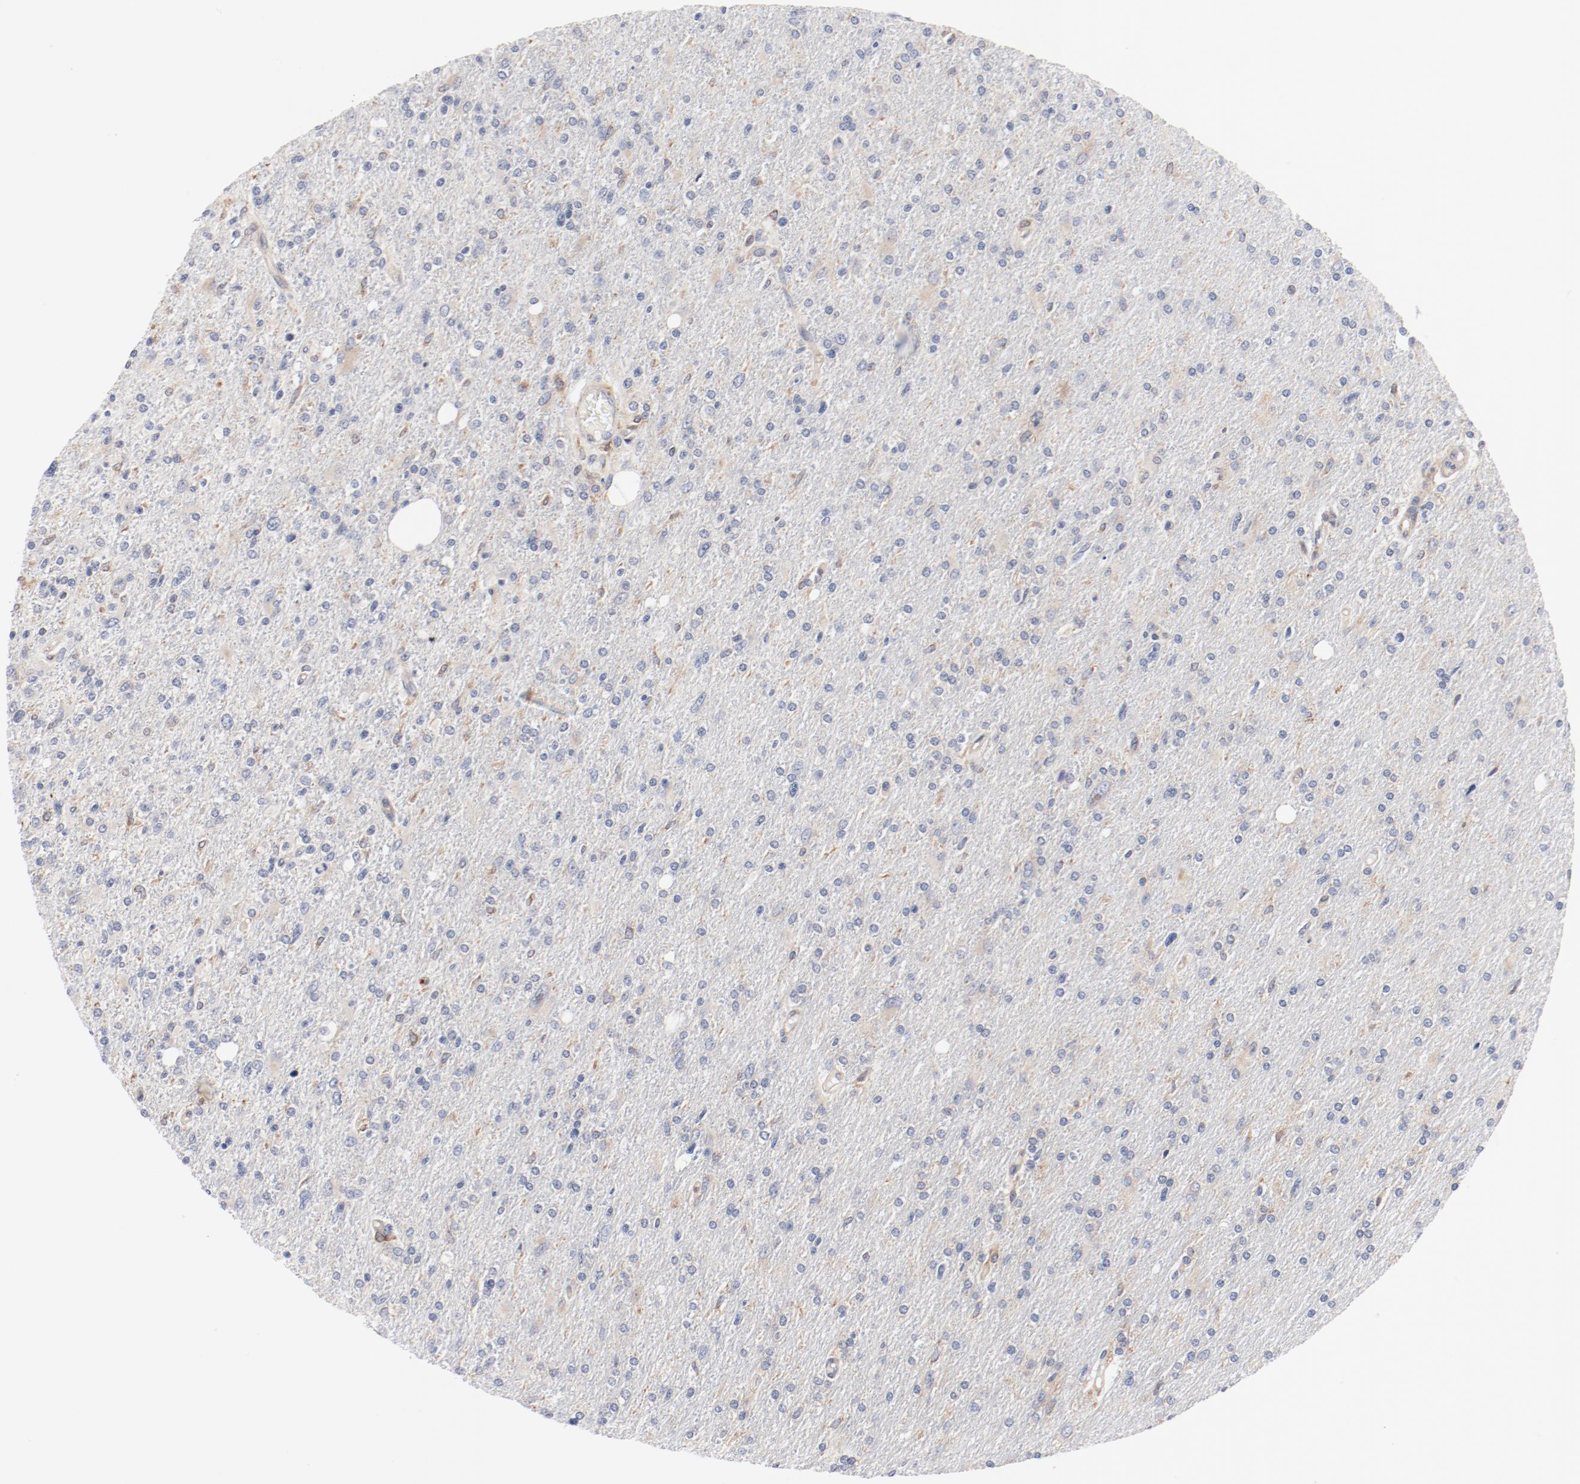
{"staining": {"intensity": "weak", "quantity": "<25%", "location": "cytoplasmic/membranous"}, "tissue": "glioma", "cell_type": "Tumor cells", "image_type": "cancer", "snomed": [{"axis": "morphology", "description": "Glioma, malignant, High grade"}, {"axis": "topography", "description": "Cerebral cortex"}], "caption": "This is a histopathology image of IHC staining of malignant glioma (high-grade), which shows no expression in tumor cells.", "gene": "PDPK1", "patient": {"sex": "male", "age": 76}}